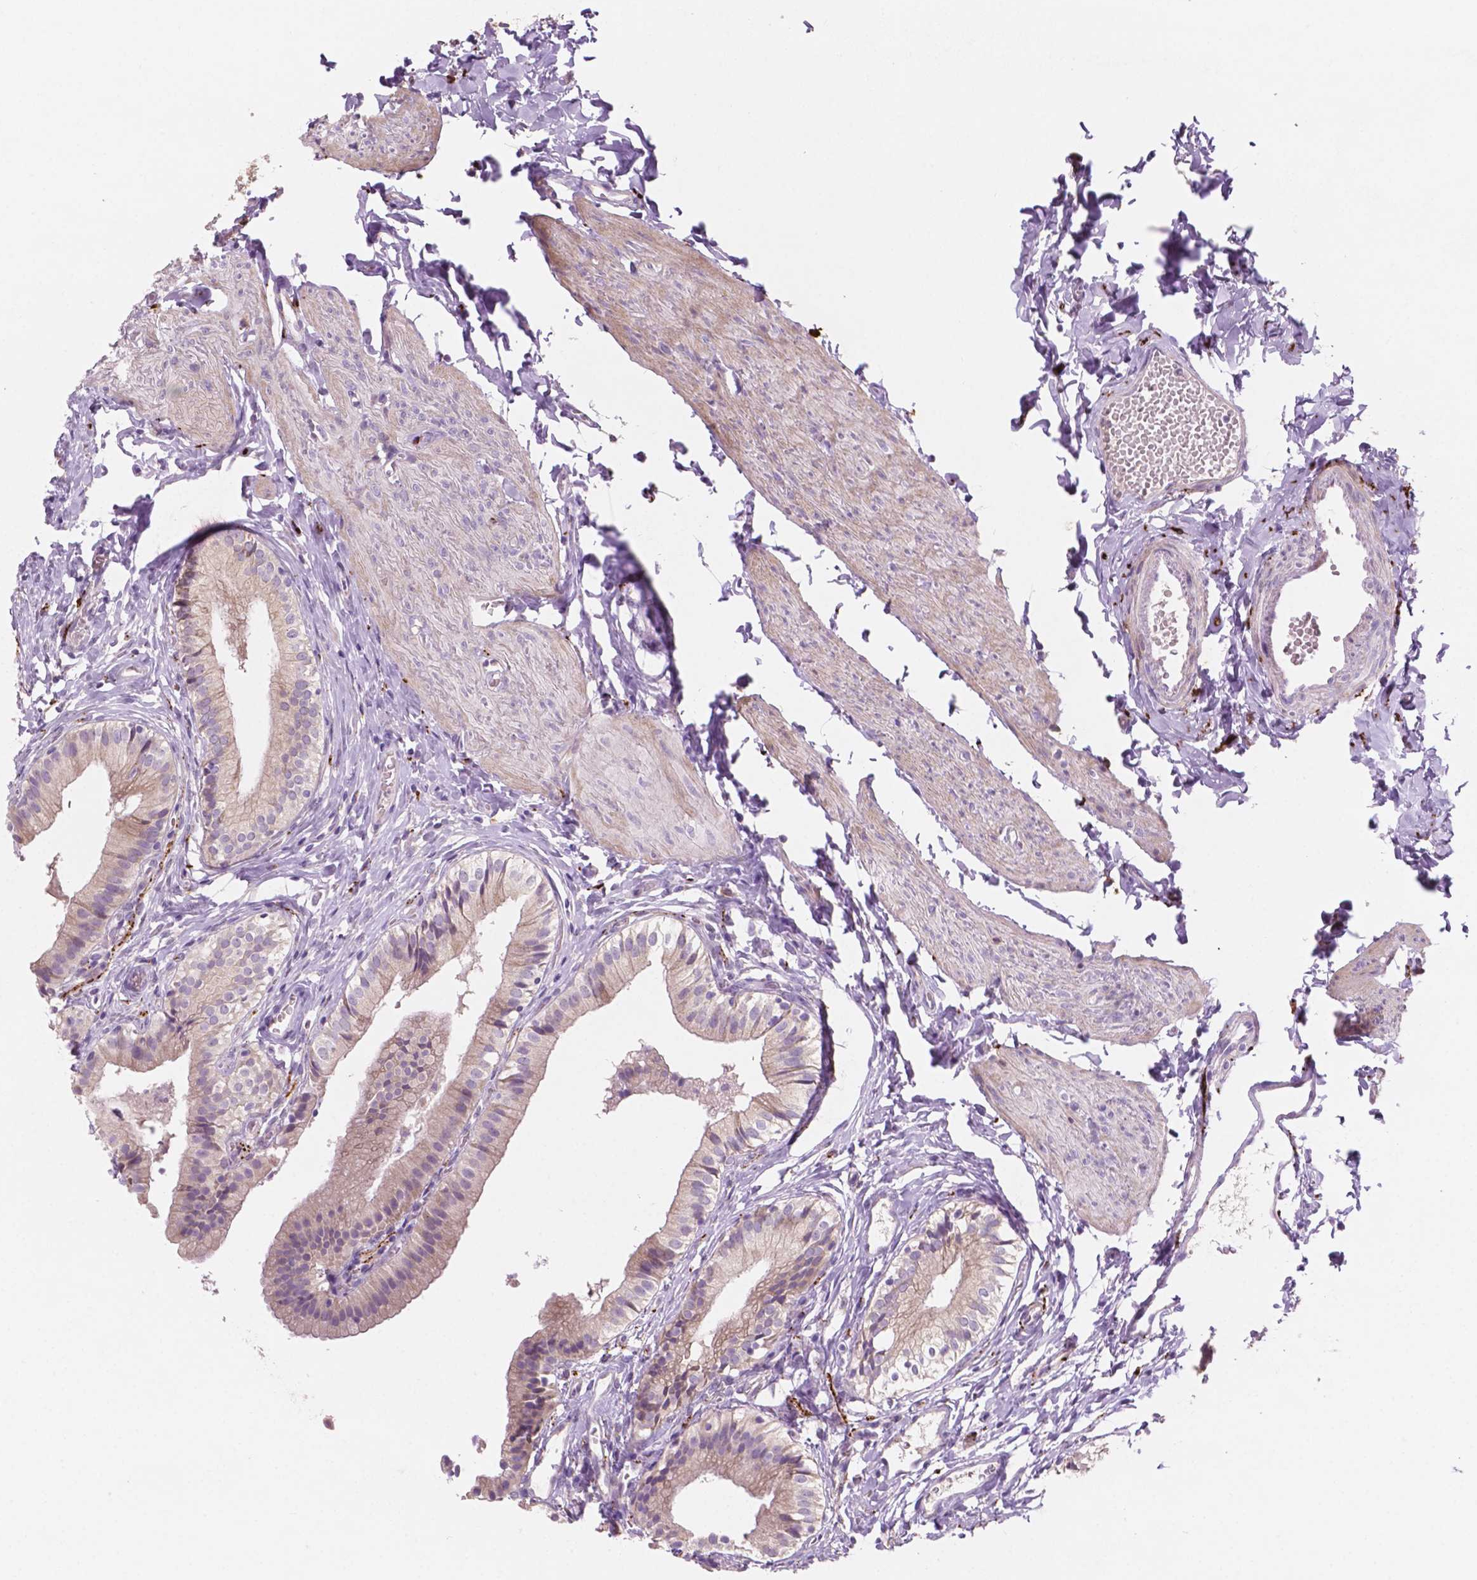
{"staining": {"intensity": "weak", "quantity": "25%-75%", "location": "cytoplasmic/membranous"}, "tissue": "gallbladder", "cell_type": "Glandular cells", "image_type": "normal", "snomed": [{"axis": "morphology", "description": "Normal tissue, NOS"}, {"axis": "topography", "description": "Gallbladder"}], "caption": "Brown immunohistochemical staining in benign human gallbladder shows weak cytoplasmic/membranous positivity in approximately 25%-75% of glandular cells. (brown staining indicates protein expression, while blue staining denotes nuclei).", "gene": "LRP1B", "patient": {"sex": "female", "age": 47}}